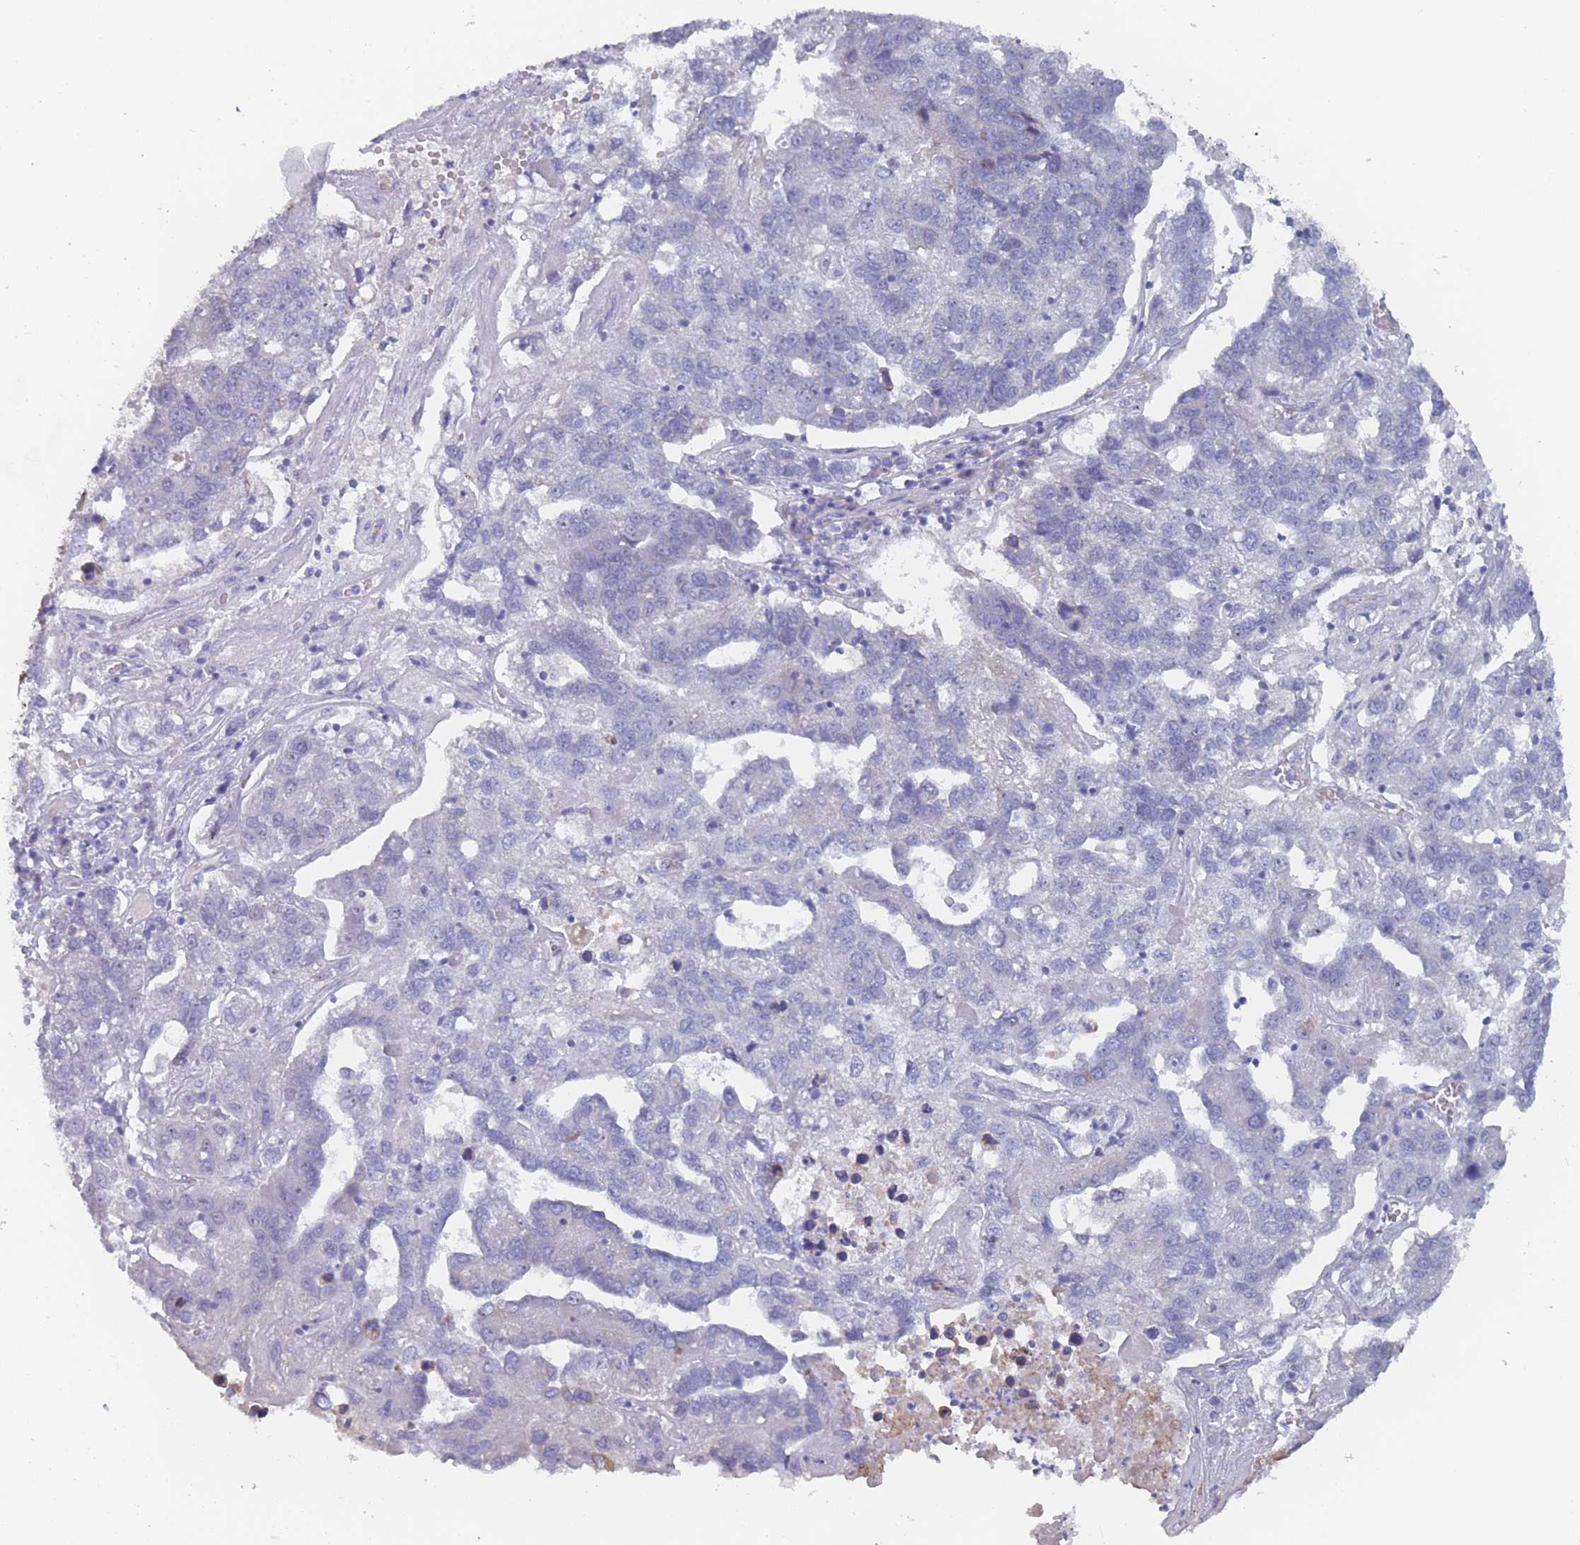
{"staining": {"intensity": "negative", "quantity": "none", "location": "none"}, "tissue": "pancreatic cancer", "cell_type": "Tumor cells", "image_type": "cancer", "snomed": [{"axis": "morphology", "description": "Adenocarcinoma, NOS"}, {"axis": "topography", "description": "Pancreas"}], "caption": "IHC histopathology image of human pancreatic adenocarcinoma stained for a protein (brown), which demonstrates no staining in tumor cells.", "gene": "ST8SIA5", "patient": {"sex": "female", "age": 61}}